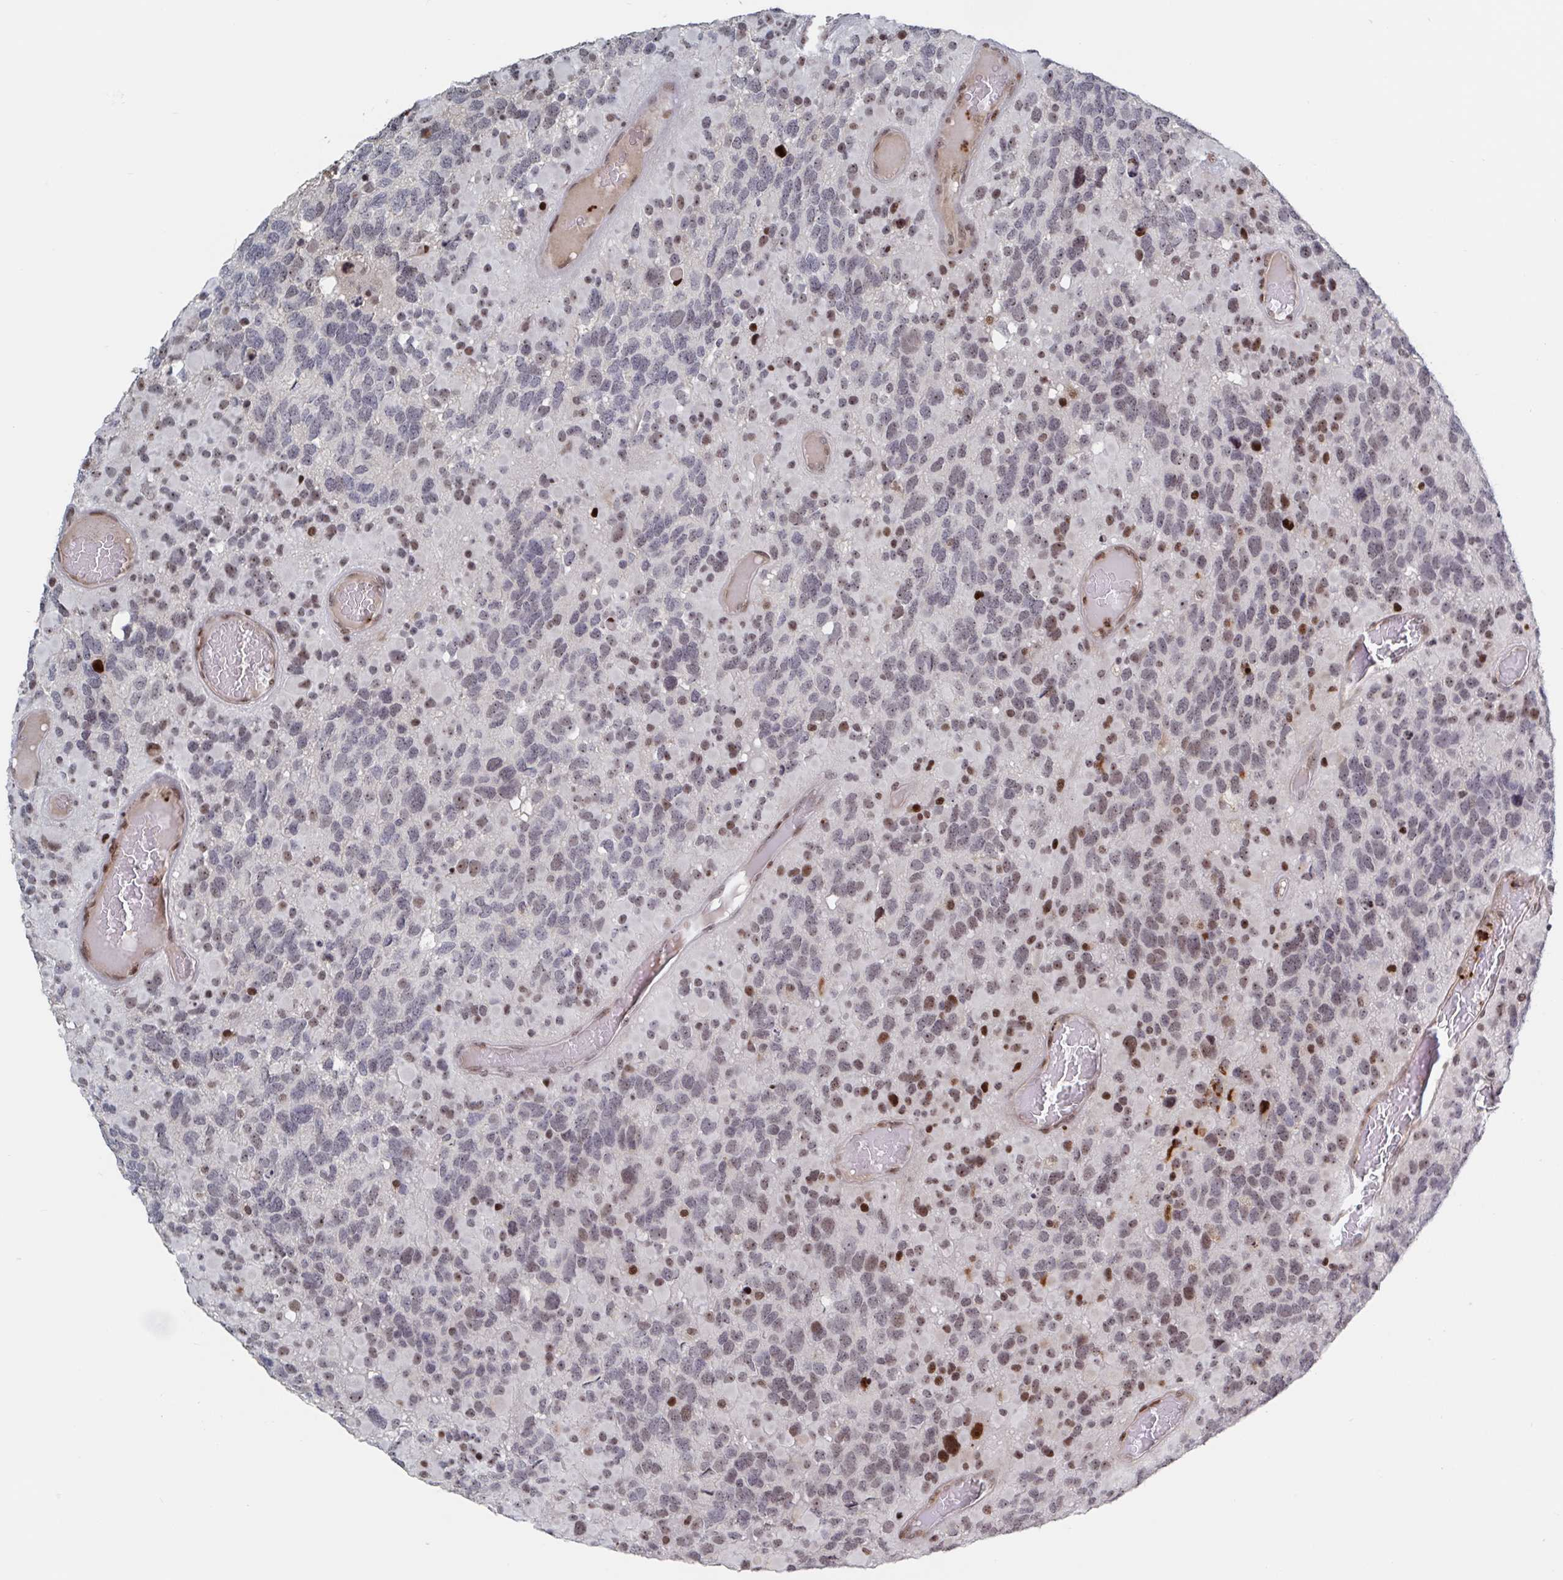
{"staining": {"intensity": "weak", "quantity": ">75%", "location": "nuclear"}, "tissue": "glioma", "cell_type": "Tumor cells", "image_type": "cancer", "snomed": [{"axis": "morphology", "description": "Glioma, malignant, High grade"}, {"axis": "topography", "description": "Brain"}], "caption": "Weak nuclear staining is appreciated in approximately >75% of tumor cells in glioma.", "gene": "BCL7B", "patient": {"sex": "female", "age": 40}}